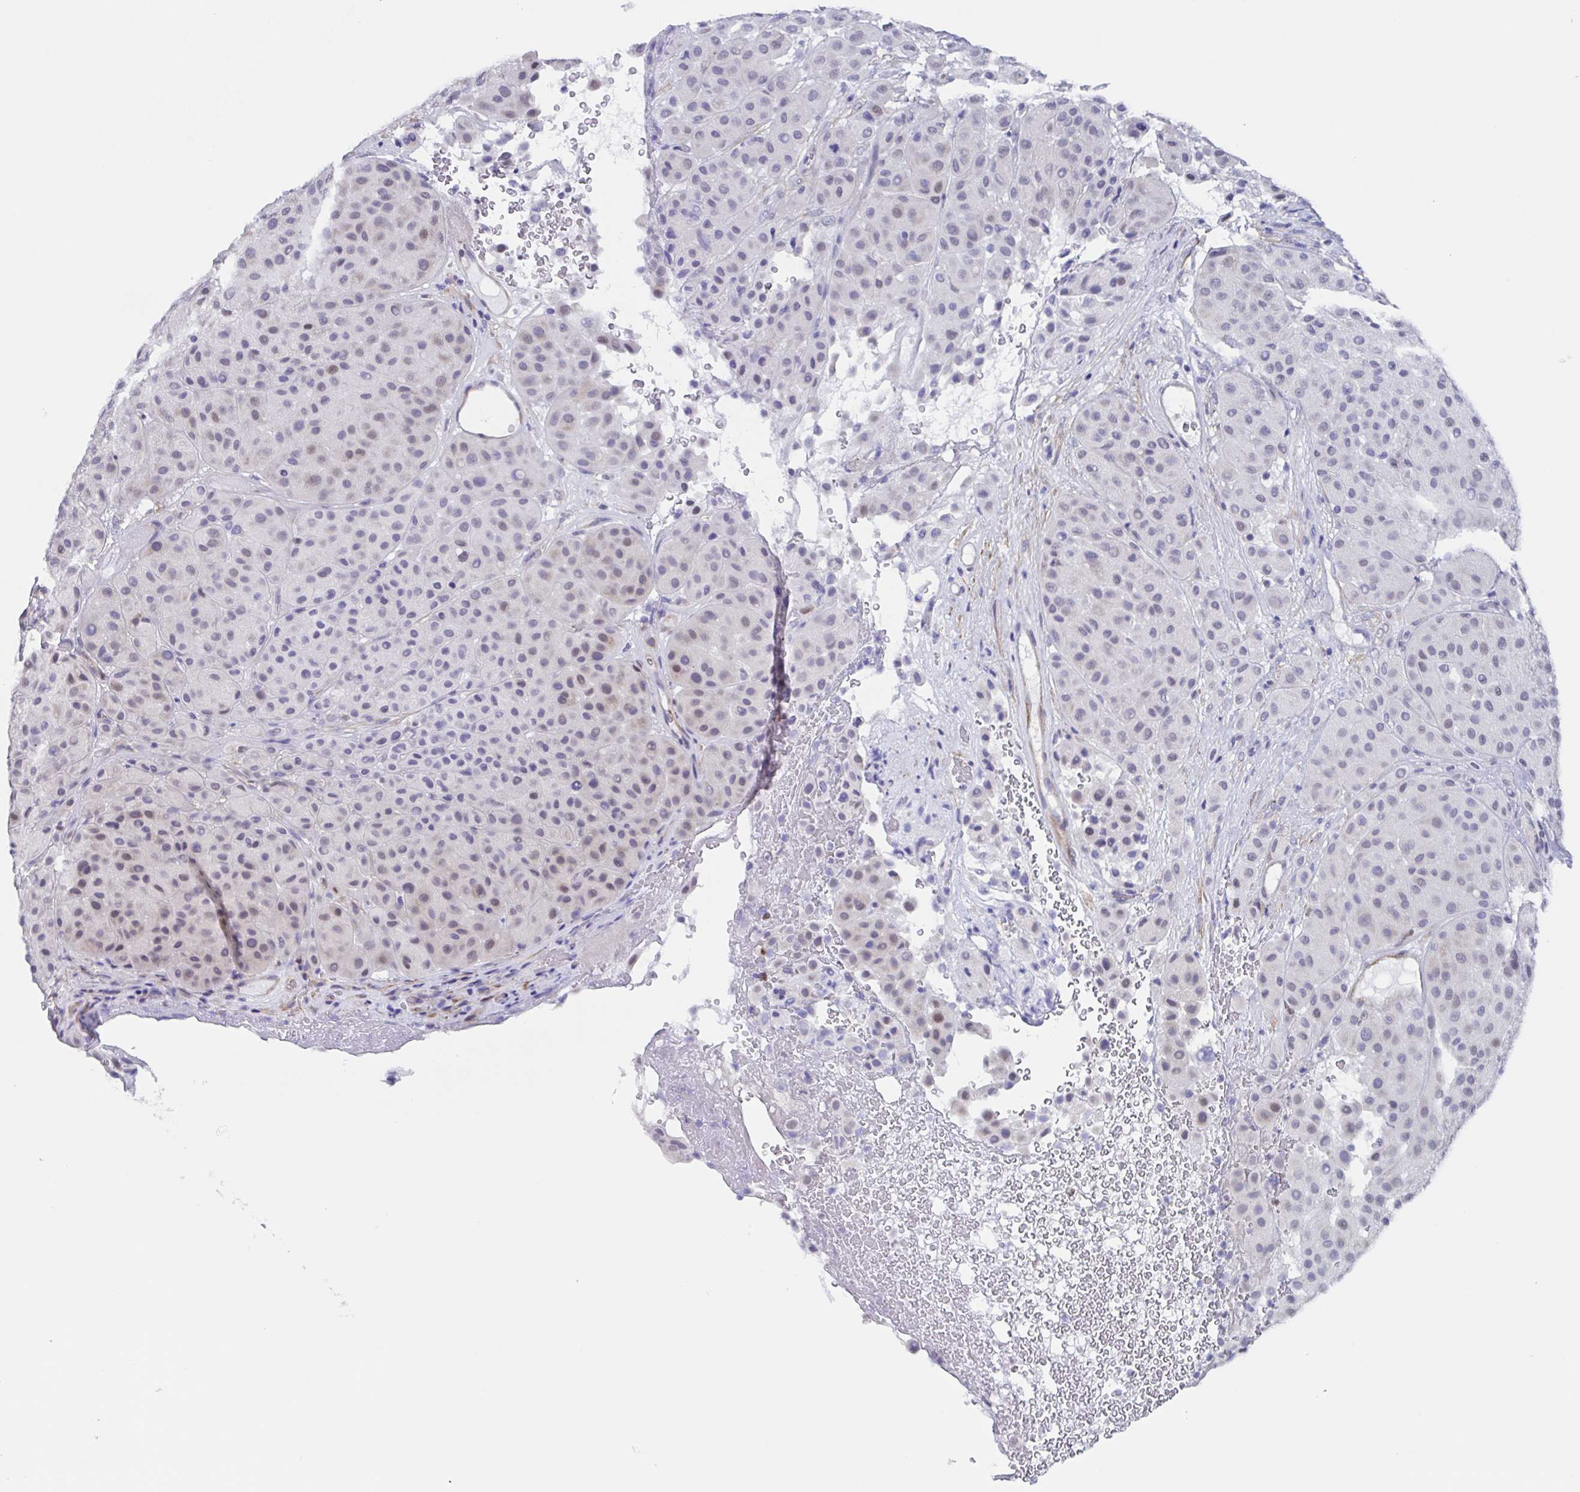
{"staining": {"intensity": "negative", "quantity": "none", "location": "none"}, "tissue": "melanoma", "cell_type": "Tumor cells", "image_type": "cancer", "snomed": [{"axis": "morphology", "description": "Malignant melanoma, Metastatic site"}, {"axis": "topography", "description": "Smooth muscle"}], "caption": "Melanoma was stained to show a protein in brown. There is no significant expression in tumor cells.", "gene": "PBOV1", "patient": {"sex": "male", "age": 41}}